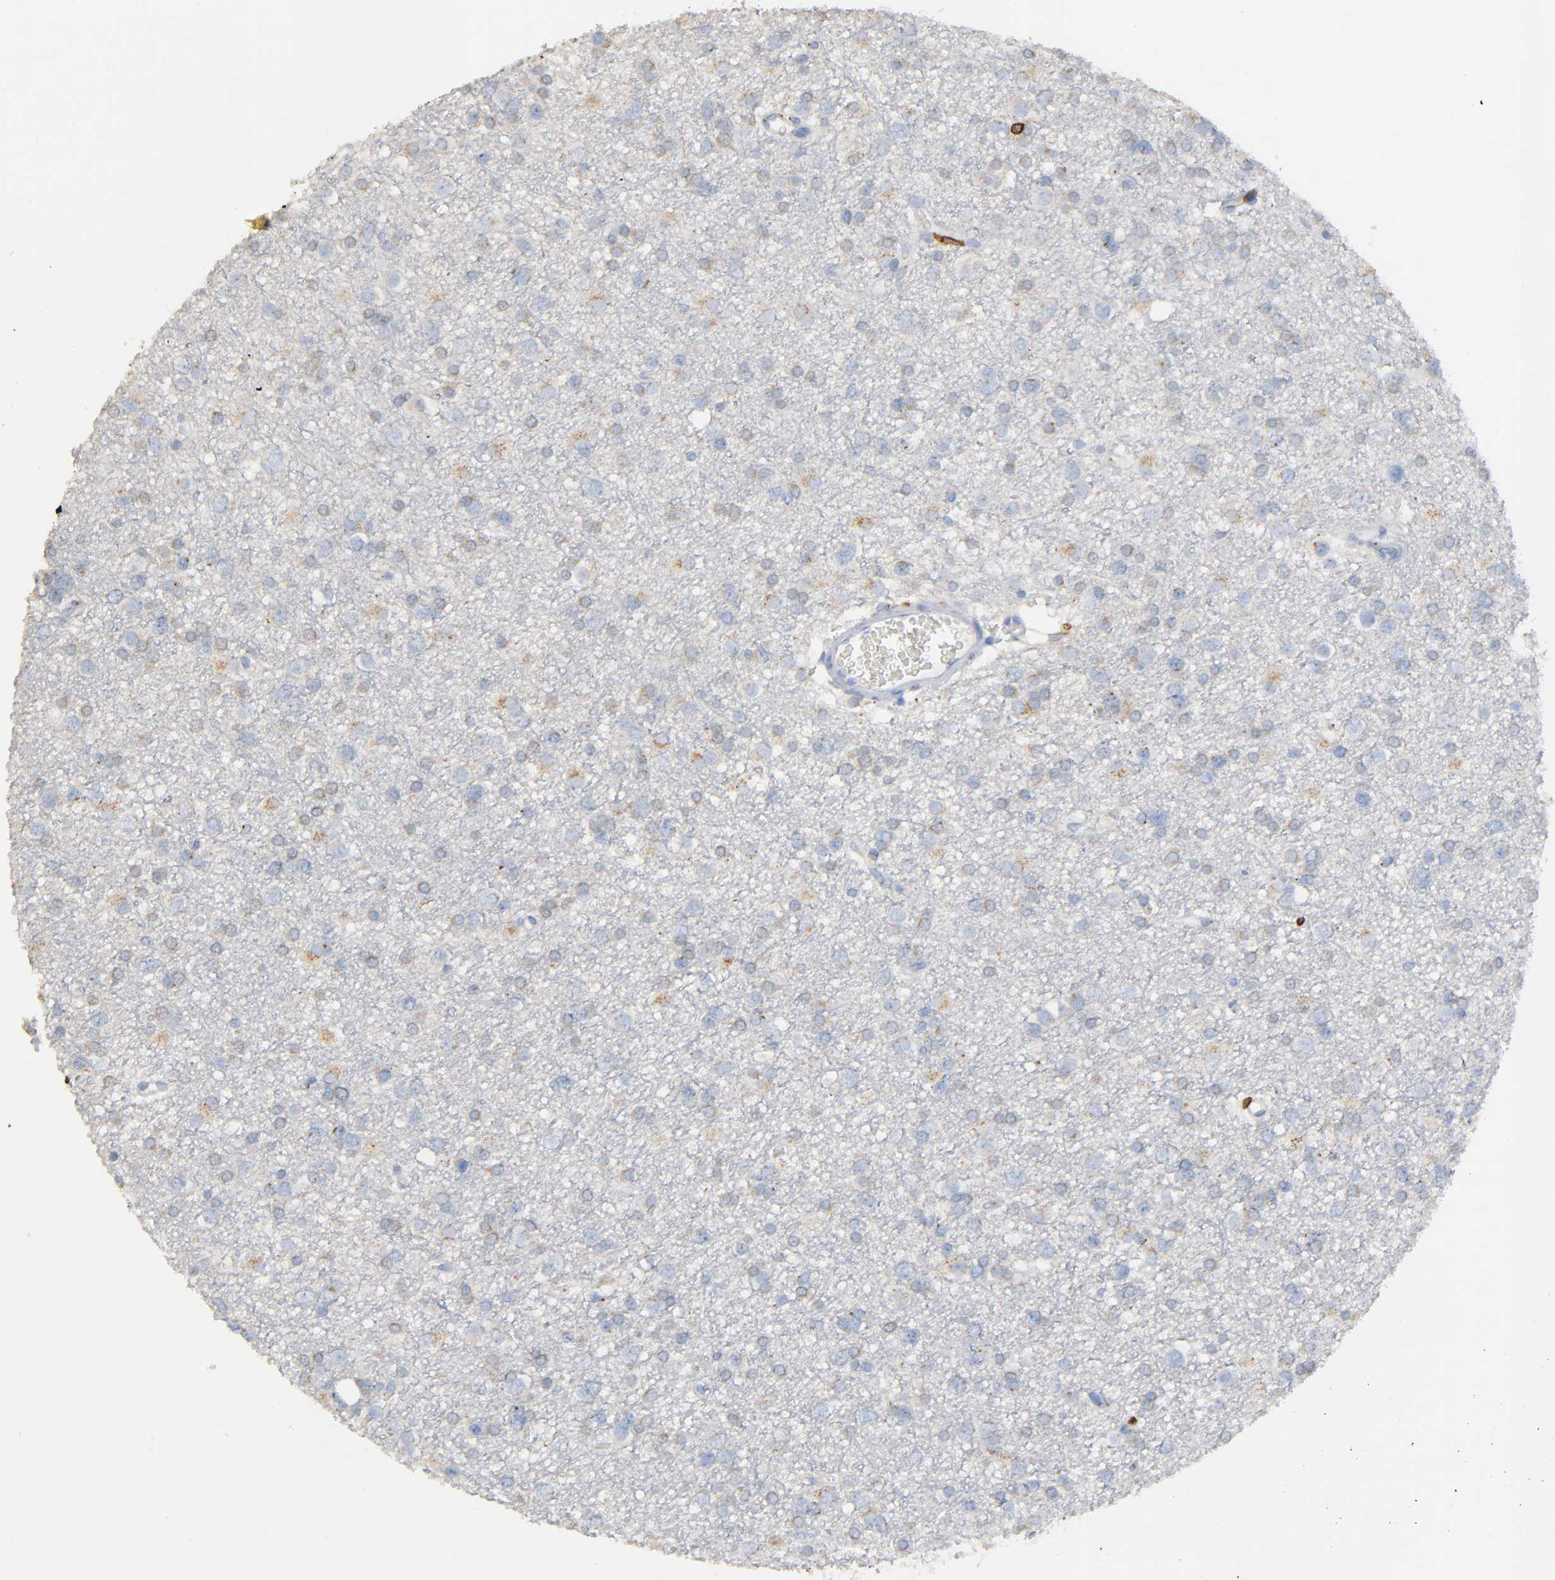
{"staining": {"intensity": "weak", "quantity": "25%-75%", "location": "cytoplasmic/membranous"}, "tissue": "glioma", "cell_type": "Tumor cells", "image_type": "cancer", "snomed": [{"axis": "morphology", "description": "Glioma, malignant, Low grade"}, {"axis": "topography", "description": "Brain"}], "caption": "Protein expression analysis of malignant low-grade glioma demonstrates weak cytoplasmic/membranous staining in about 25%-75% of tumor cells. (DAB IHC, brown staining for protein, blue staining for nuclei).", "gene": "CAPN10", "patient": {"sex": "male", "age": 42}}